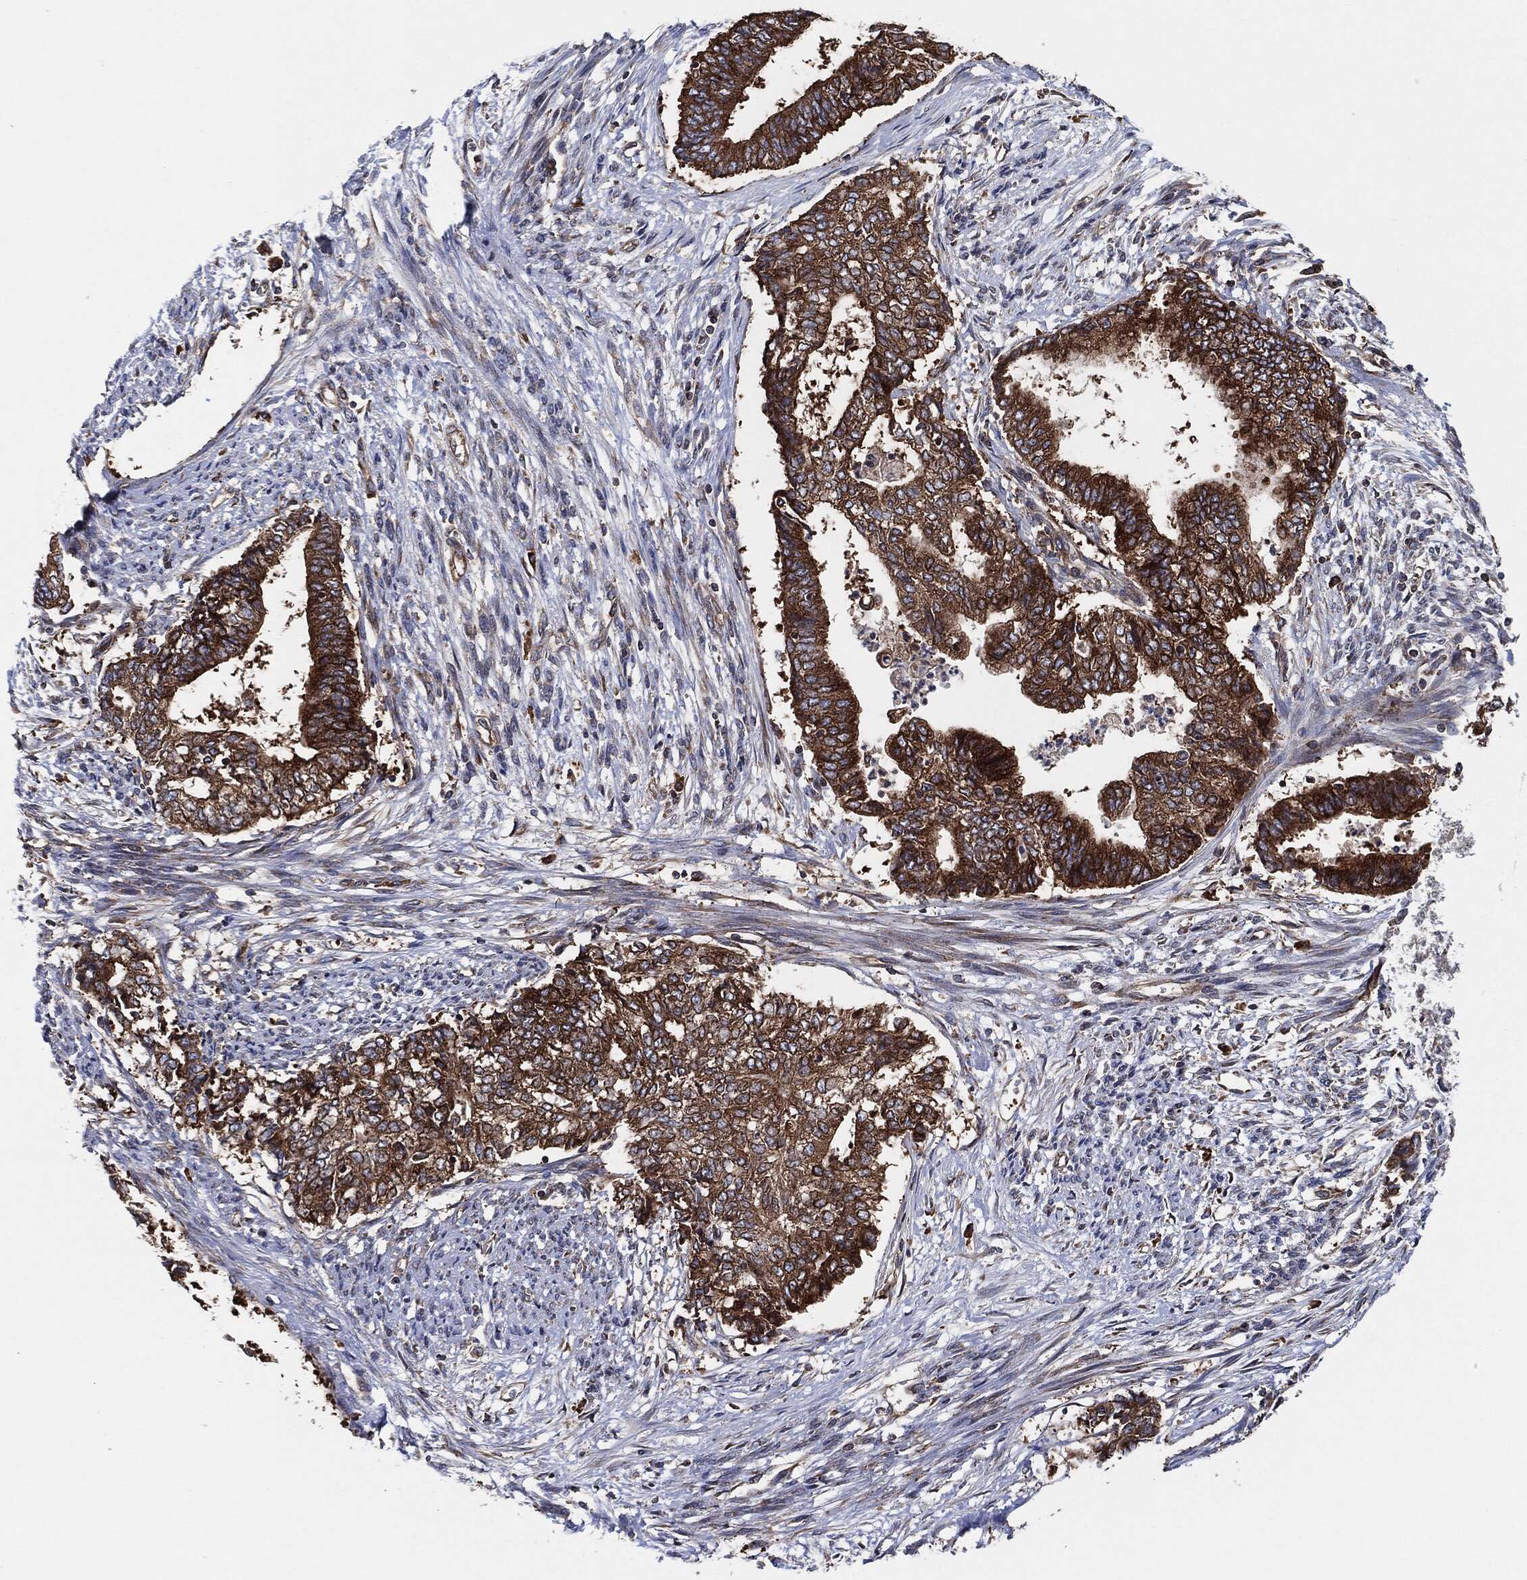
{"staining": {"intensity": "strong", "quantity": ">75%", "location": "cytoplasmic/membranous"}, "tissue": "endometrial cancer", "cell_type": "Tumor cells", "image_type": "cancer", "snomed": [{"axis": "morphology", "description": "Adenocarcinoma, NOS"}, {"axis": "topography", "description": "Endometrium"}], "caption": "This is an image of IHC staining of endometrial cancer, which shows strong expression in the cytoplasmic/membranous of tumor cells.", "gene": "EIF2S2", "patient": {"sex": "female", "age": 65}}